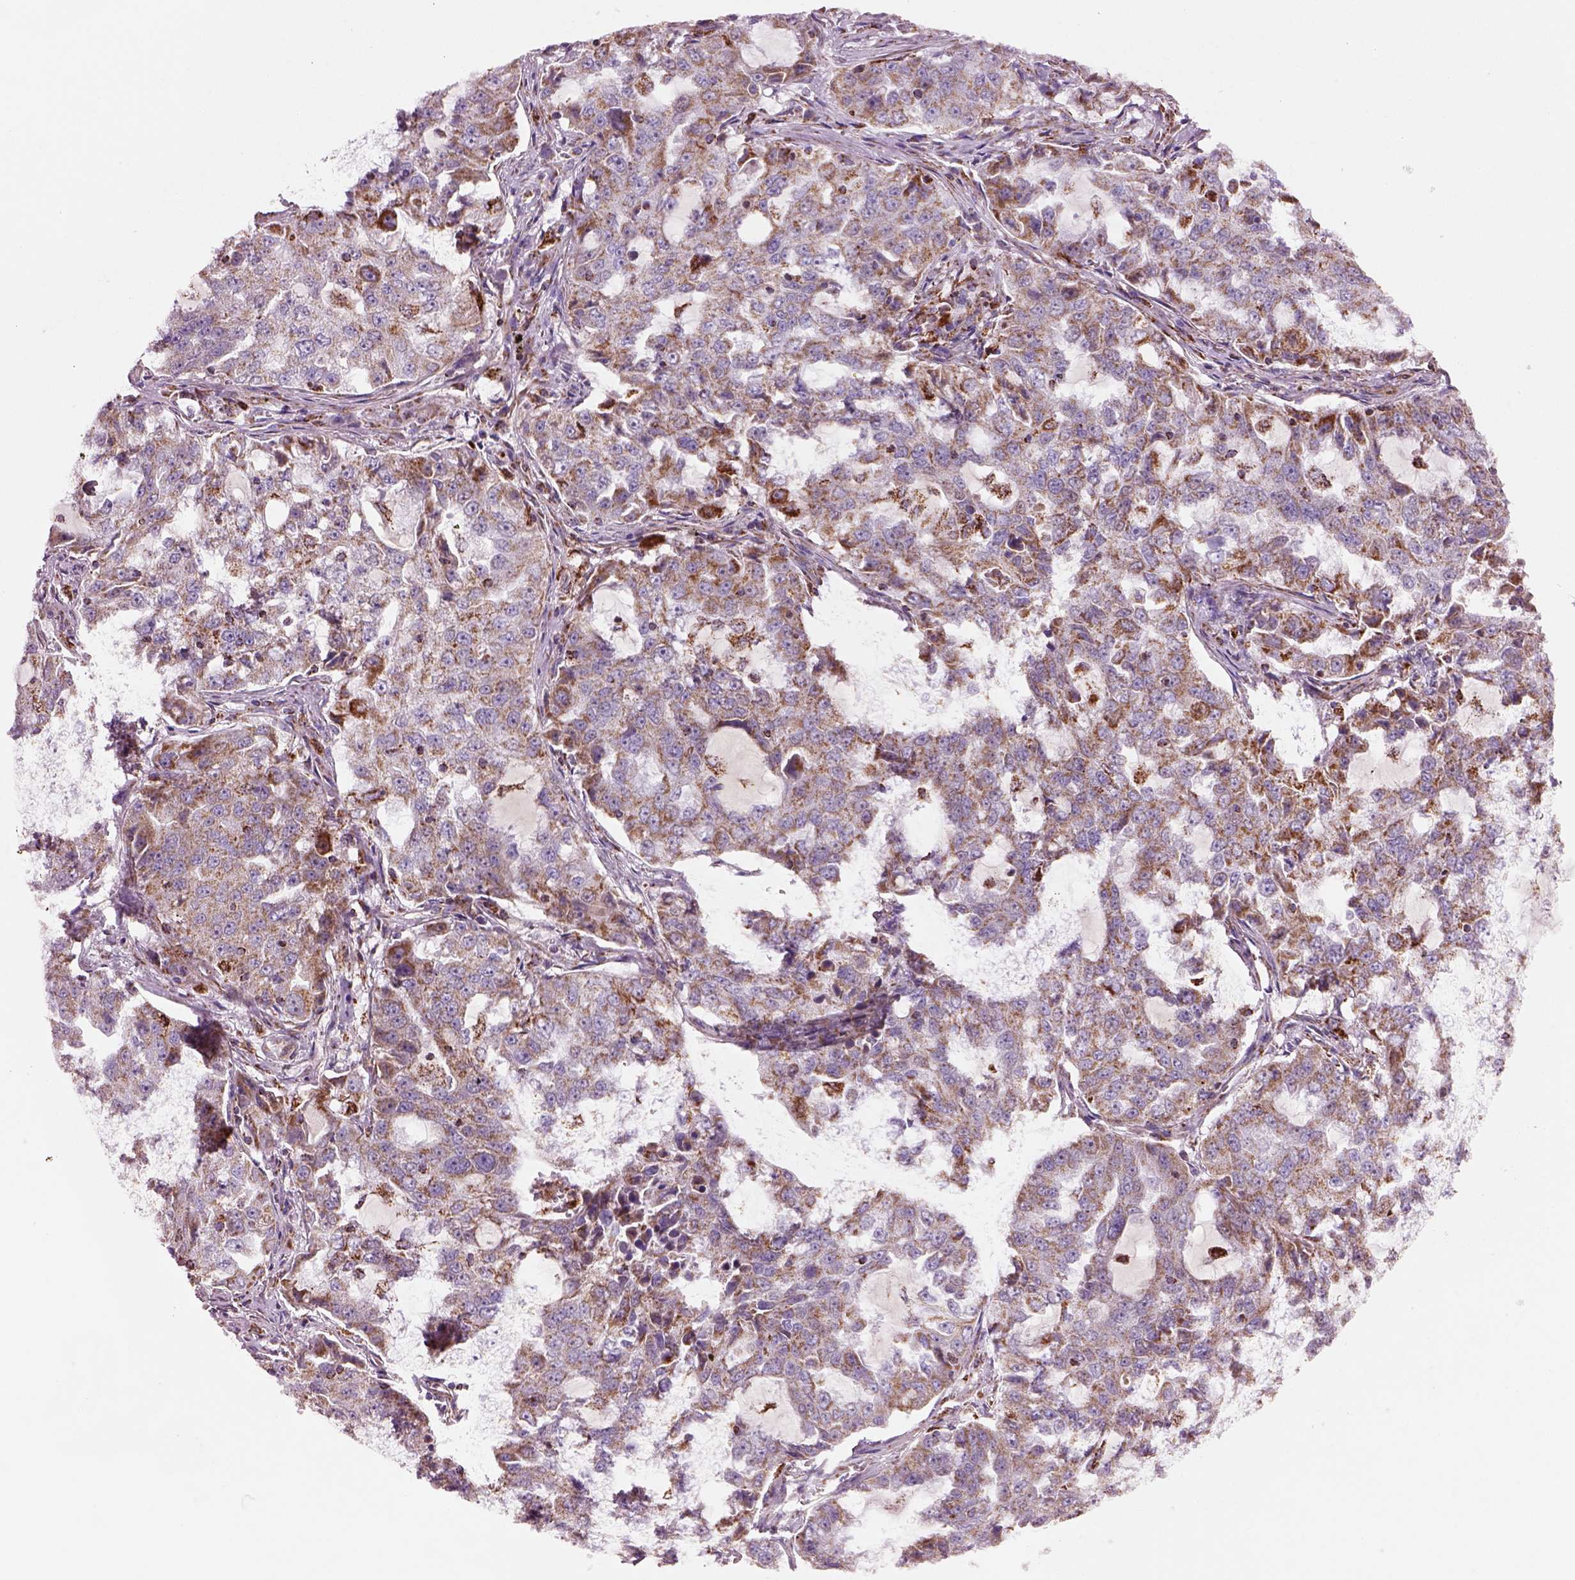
{"staining": {"intensity": "moderate", "quantity": ">75%", "location": "cytoplasmic/membranous"}, "tissue": "lung cancer", "cell_type": "Tumor cells", "image_type": "cancer", "snomed": [{"axis": "morphology", "description": "Adenocarcinoma, NOS"}, {"axis": "topography", "description": "Lung"}], "caption": "Protein staining of lung cancer tissue exhibits moderate cytoplasmic/membranous staining in about >75% of tumor cells. The staining was performed using DAB (3,3'-diaminobenzidine) to visualize the protein expression in brown, while the nuclei were stained in blue with hematoxylin (Magnification: 20x).", "gene": "SLC25A24", "patient": {"sex": "female", "age": 61}}